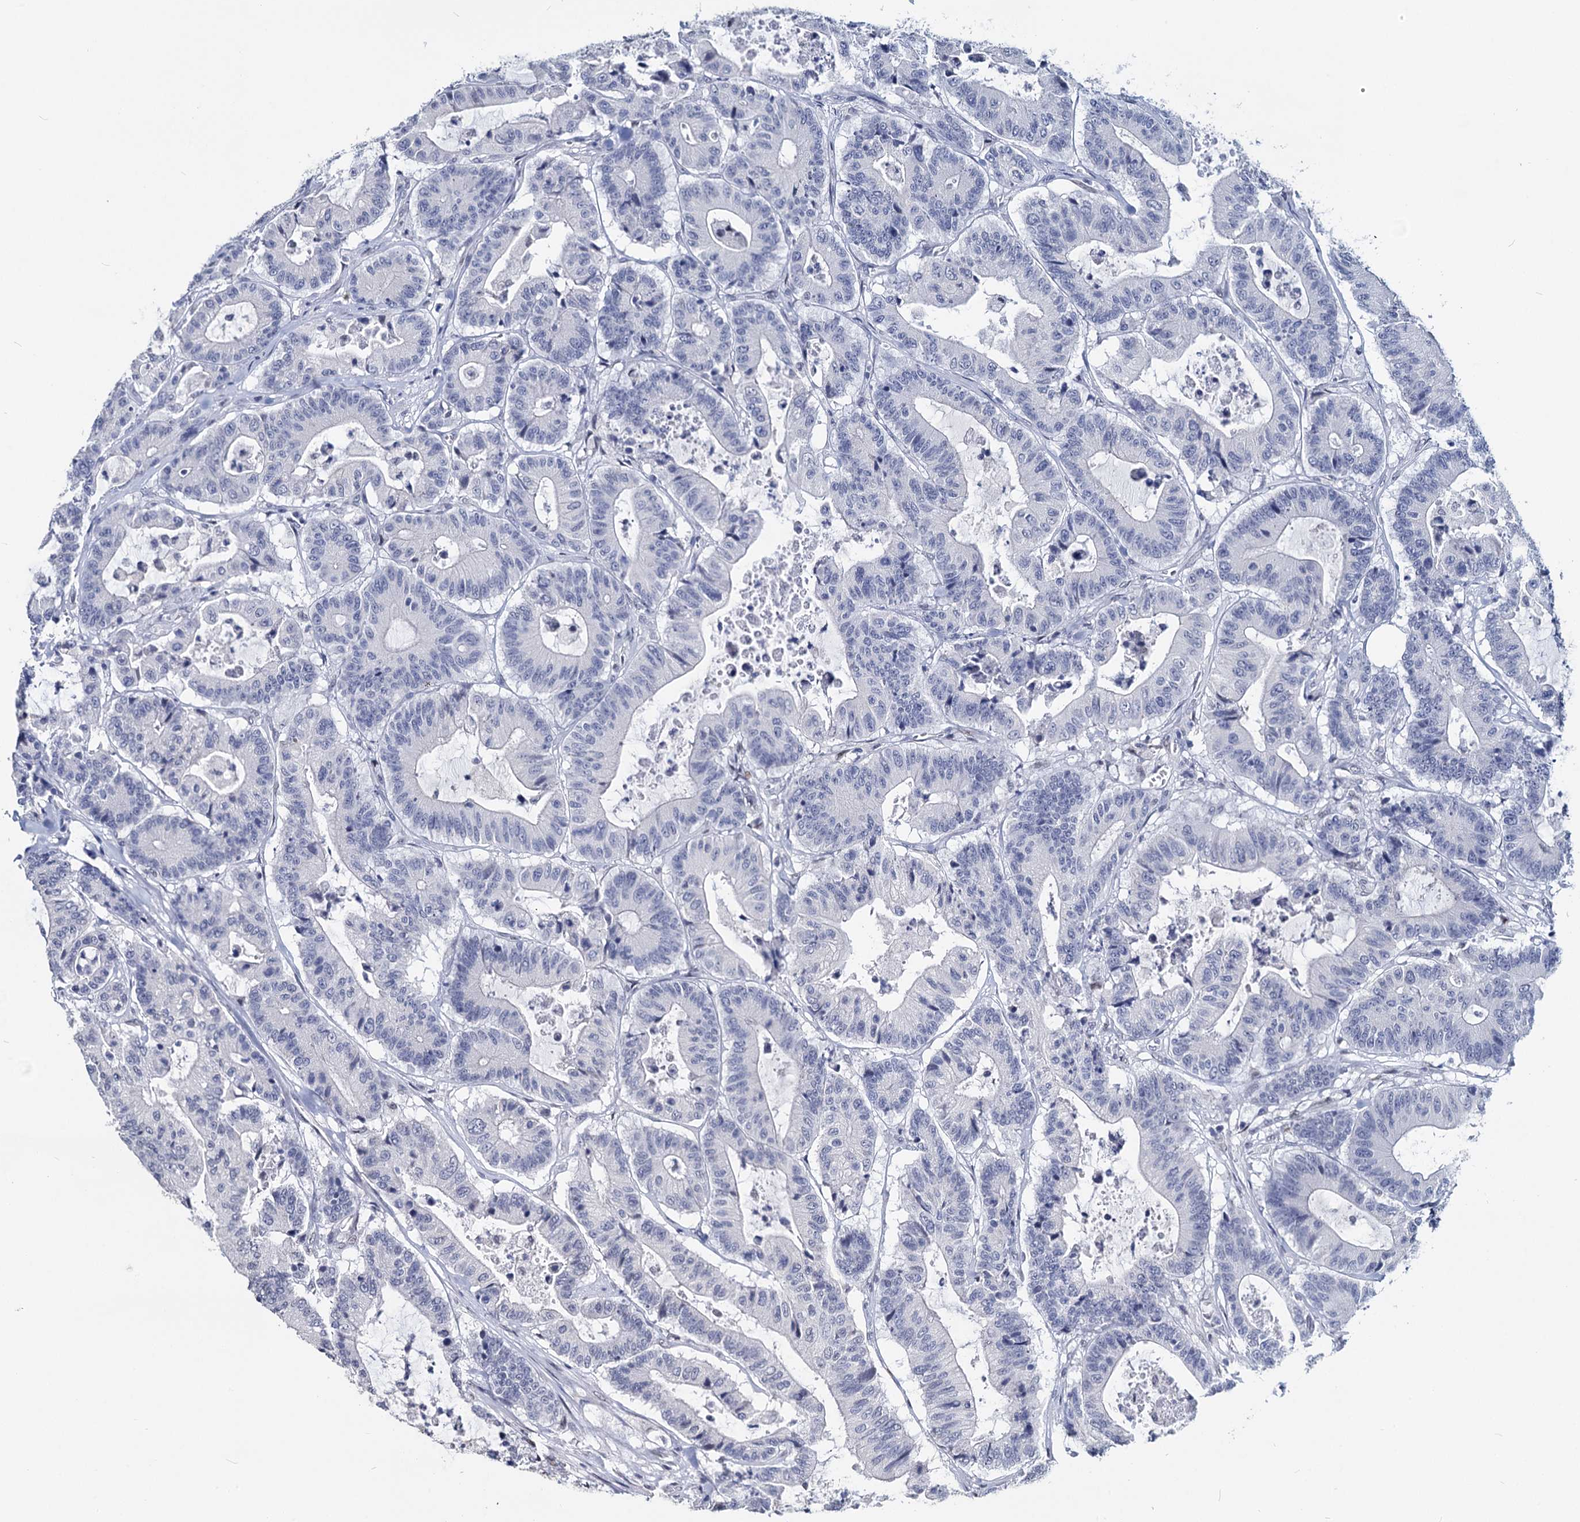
{"staining": {"intensity": "negative", "quantity": "none", "location": "none"}, "tissue": "colorectal cancer", "cell_type": "Tumor cells", "image_type": "cancer", "snomed": [{"axis": "morphology", "description": "Adenocarcinoma, NOS"}, {"axis": "topography", "description": "Colon"}], "caption": "Immunohistochemistry histopathology image of colorectal adenocarcinoma stained for a protein (brown), which shows no staining in tumor cells.", "gene": "MAGEA4", "patient": {"sex": "female", "age": 84}}